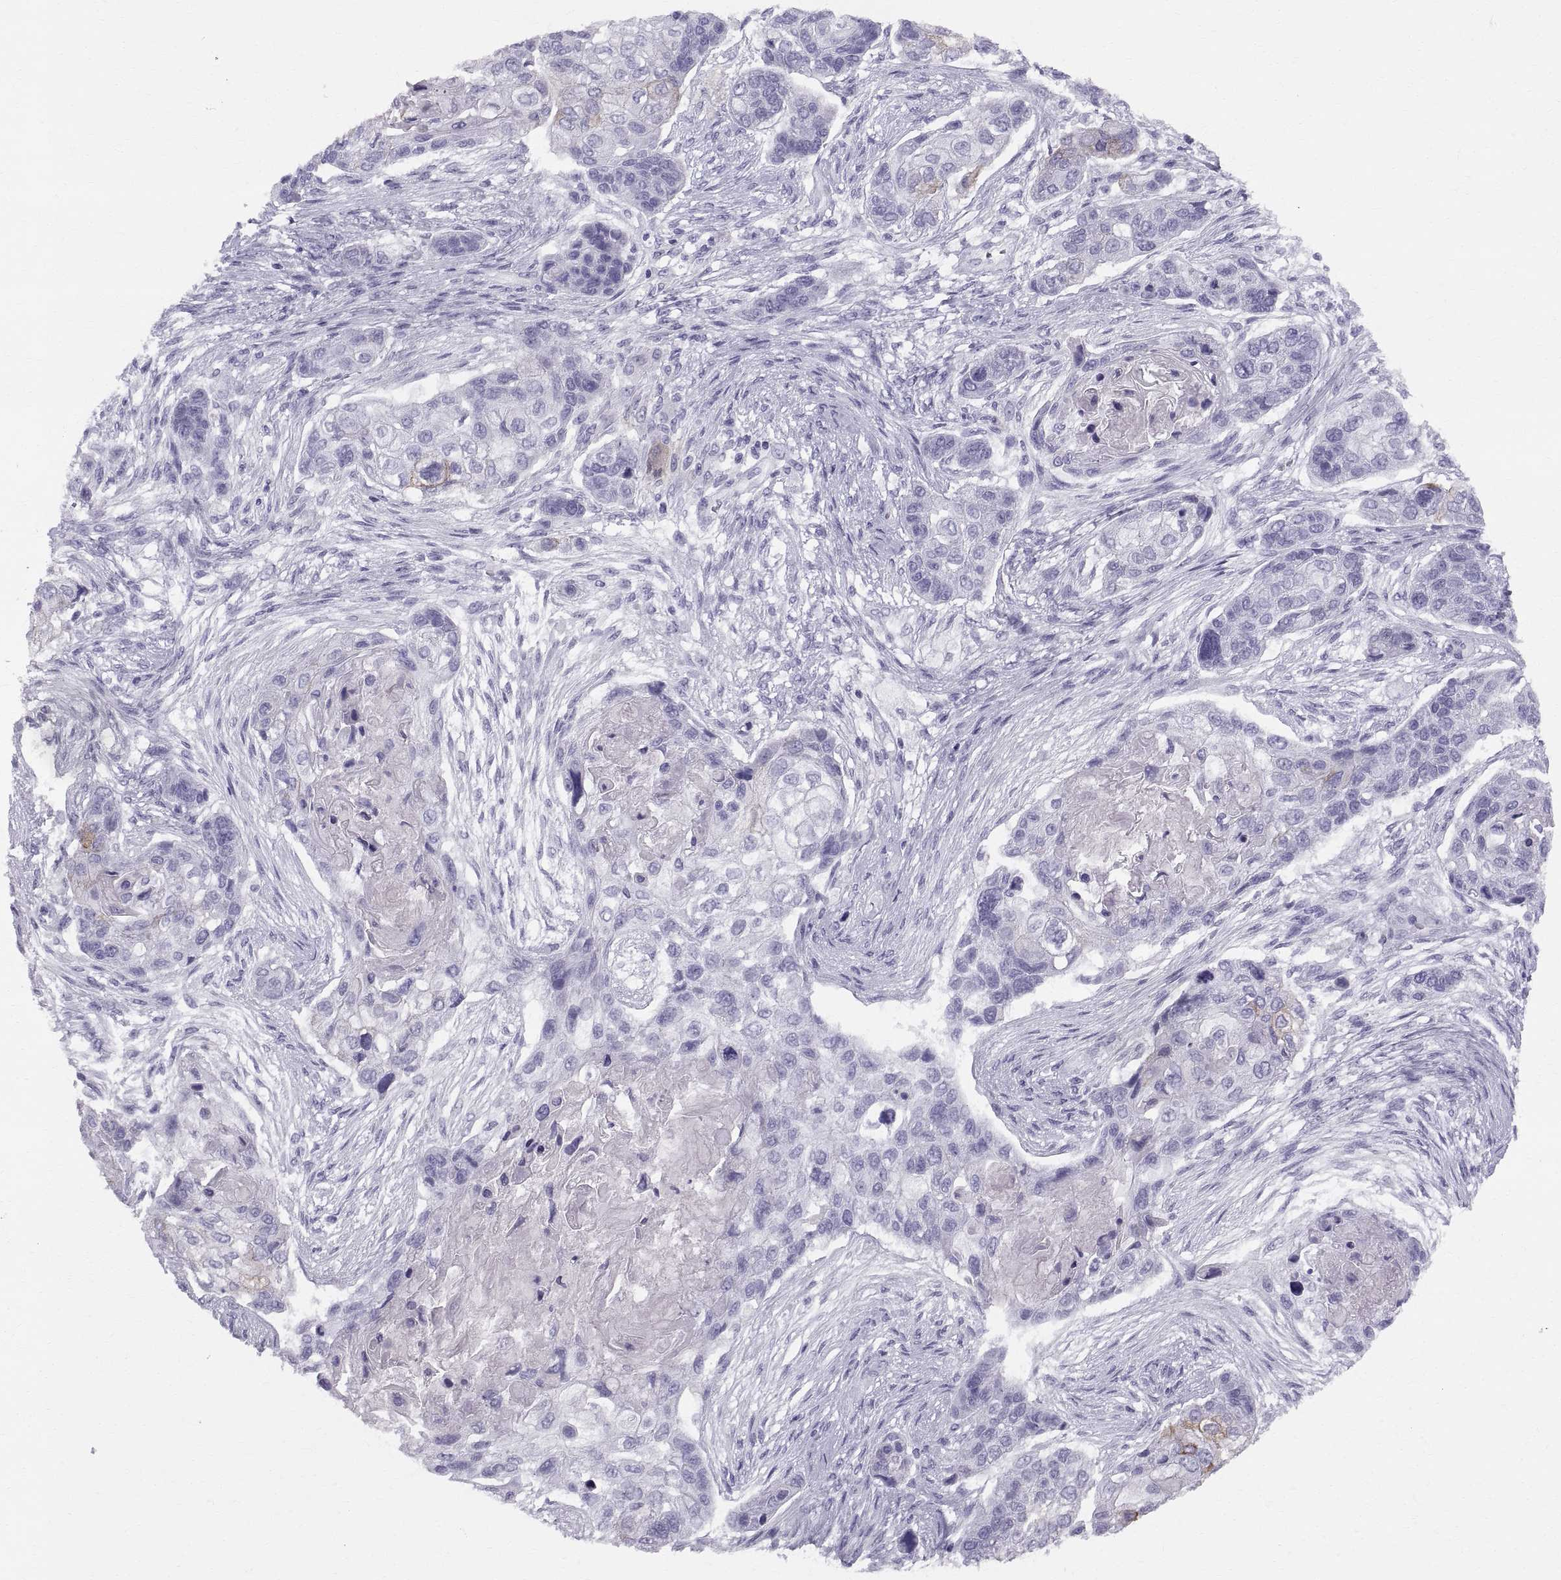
{"staining": {"intensity": "negative", "quantity": "none", "location": "none"}, "tissue": "lung cancer", "cell_type": "Tumor cells", "image_type": "cancer", "snomed": [{"axis": "morphology", "description": "Squamous cell carcinoma, NOS"}, {"axis": "topography", "description": "Lung"}], "caption": "There is no significant staining in tumor cells of squamous cell carcinoma (lung).", "gene": "SLC22A6", "patient": {"sex": "male", "age": 69}}